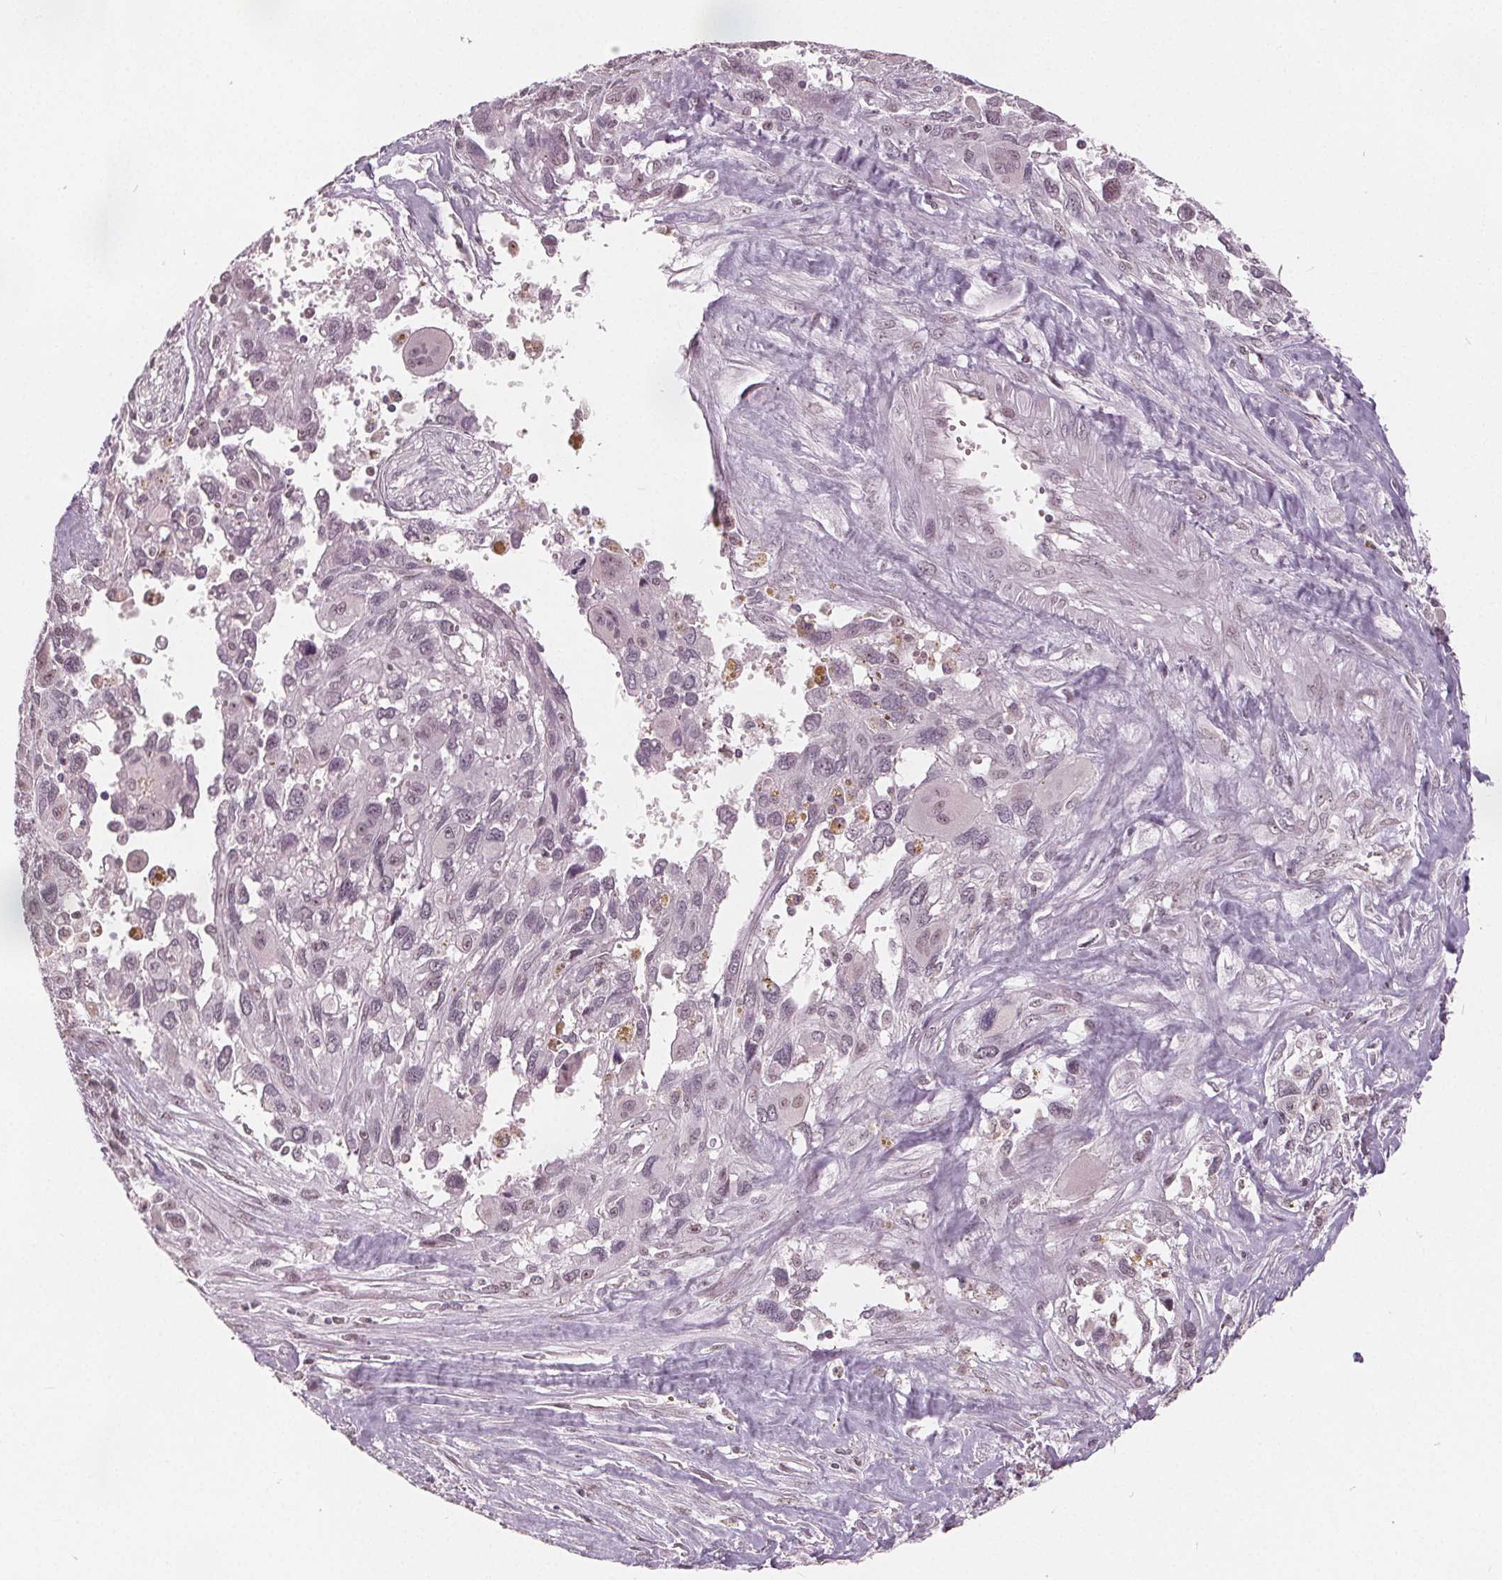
{"staining": {"intensity": "weak", "quantity": "<25%", "location": "nuclear"}, "tissue": "pancreatic cancer", "cell_type": "Tumor cells", "image_type": "cancer", "snomed": [{"axis": "morphology", "description": "Adenocarcinoma, NOS"}, {"axis": "topography", "description": "Pancreas"}], "caption": "Immunohistochemical staining of pancreatic cancer displays no significant staining in tumor cells.", "gene": "NUP210L", "patient": {"sex": "female", "age": 47}}